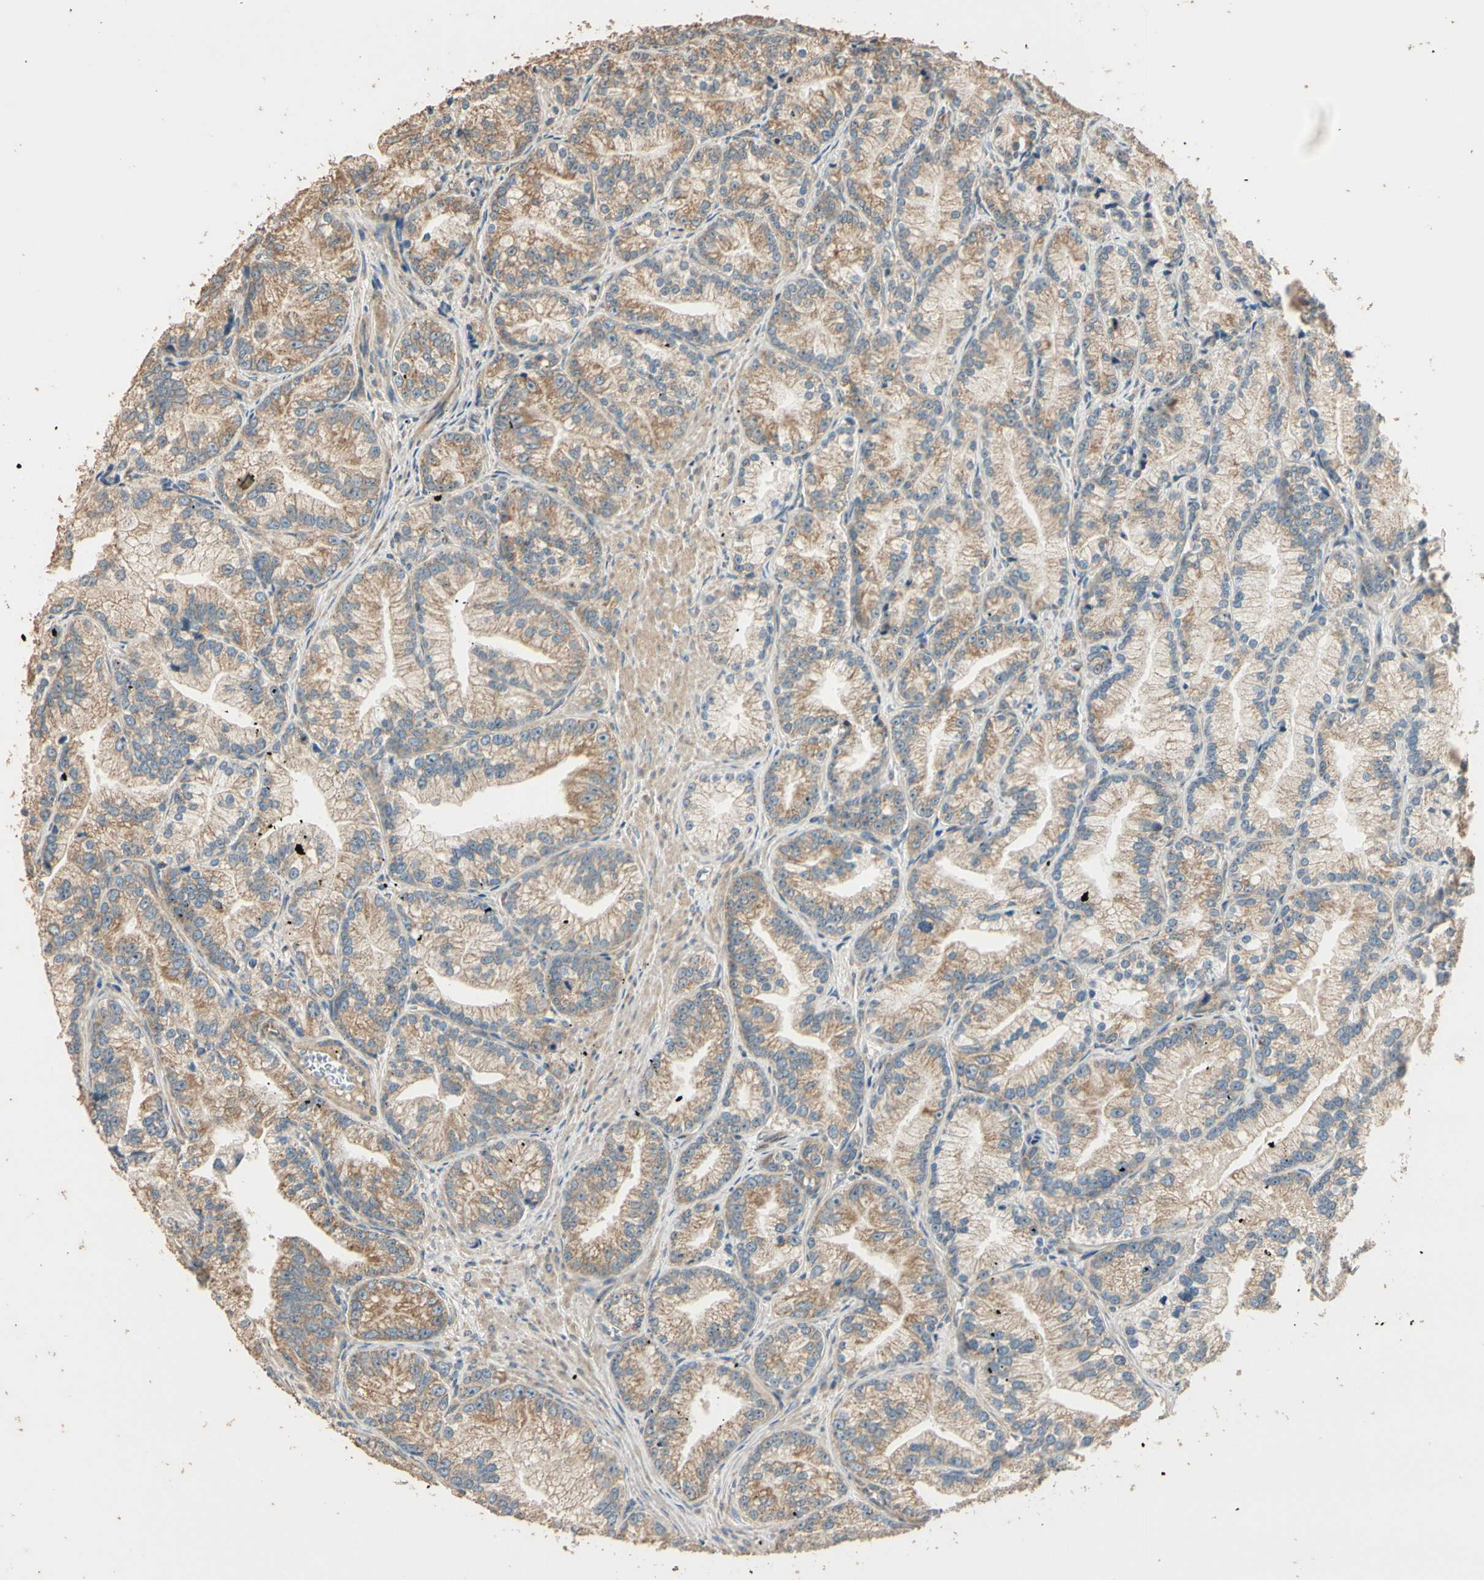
{"staining": {"intensity": "moderate", "quantity": ">75%", "location": "cytoplasmic/membranous"}, "tissue": "prostate cancer", "cell_type": "Tumor cells", "image_type": "cancer", "snomed": [{"axis": "morphology", "description": "Adenocarcinoma, Low grade"}, {"axis": "topography", "description": "Prostate"}], "caption": "The immunohistochemical stain labels moderate cytoplasmic/membranous expression in tumor cells of prostate cancer (low-grade adenocarcinoma) tissue. (DAB (3,3'-diaminobenzidine) IHC, brown staining for protein, blue staining for nuclei).", "gene": "STX18", "patient": {"sex": "male", "age": 89}}